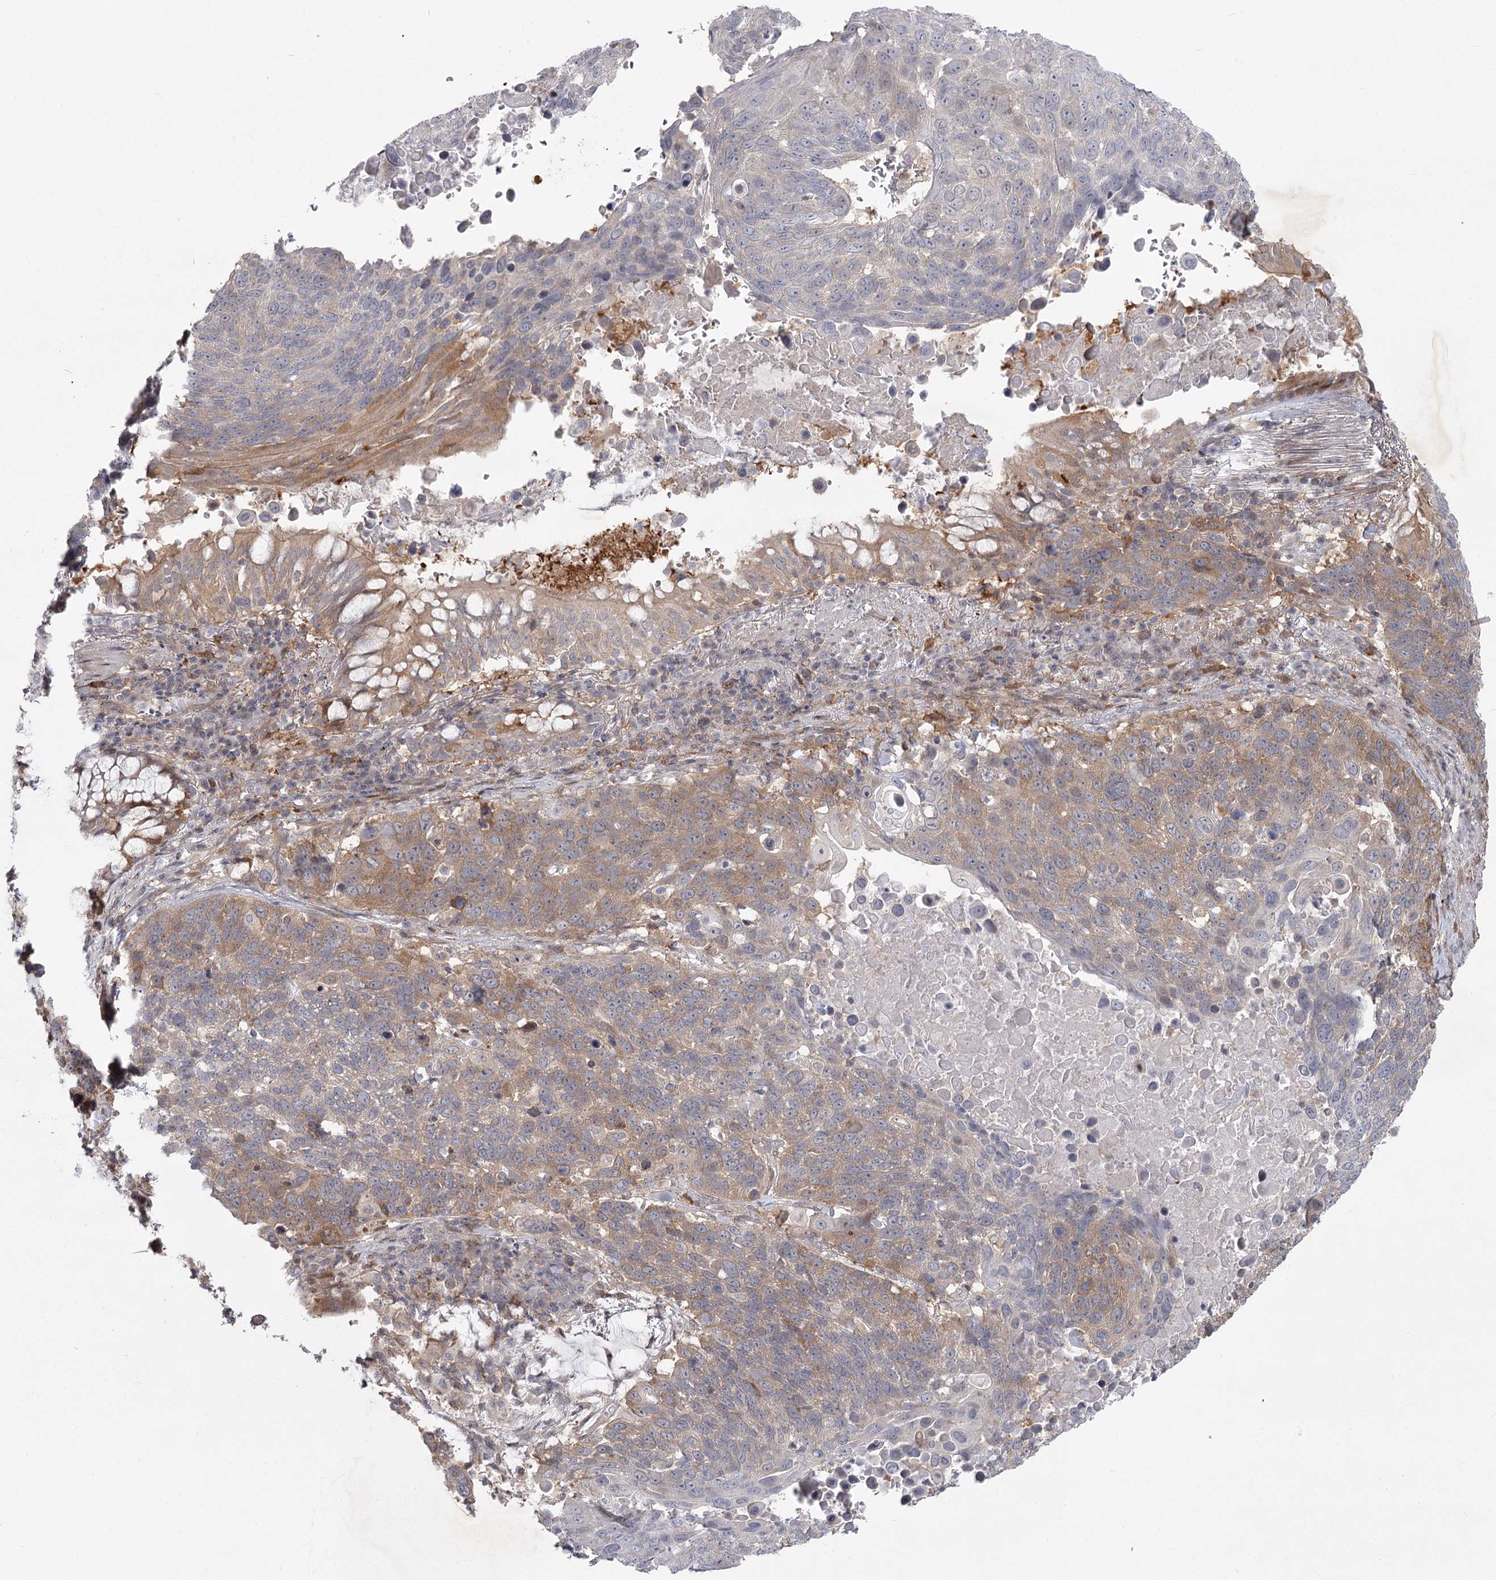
{"staining": {"intensity": "weak", "quantity": "25%-75%", "location": "cytoplasmic/membranous"}, "tissue": "lung cancer", "cell_type": "Tumor cells", "image_type": "cancer", "snomed": [{"axis": "morphology", "description": "Squamous cell carcinoma, NOS"}, {"axis": "topography", "description": "Lung"}], "caption": "This photomicrograph exhibits squamous cell carcinoma (lung) stained with IHC to label a protein in brown. The cytoplasmic/membranous of tumor cells show weak positivity for the protein. Nuclei are counter-stained blue.", "gene": "CCNG2", "patient": {"sex": "male", "age": 66}}